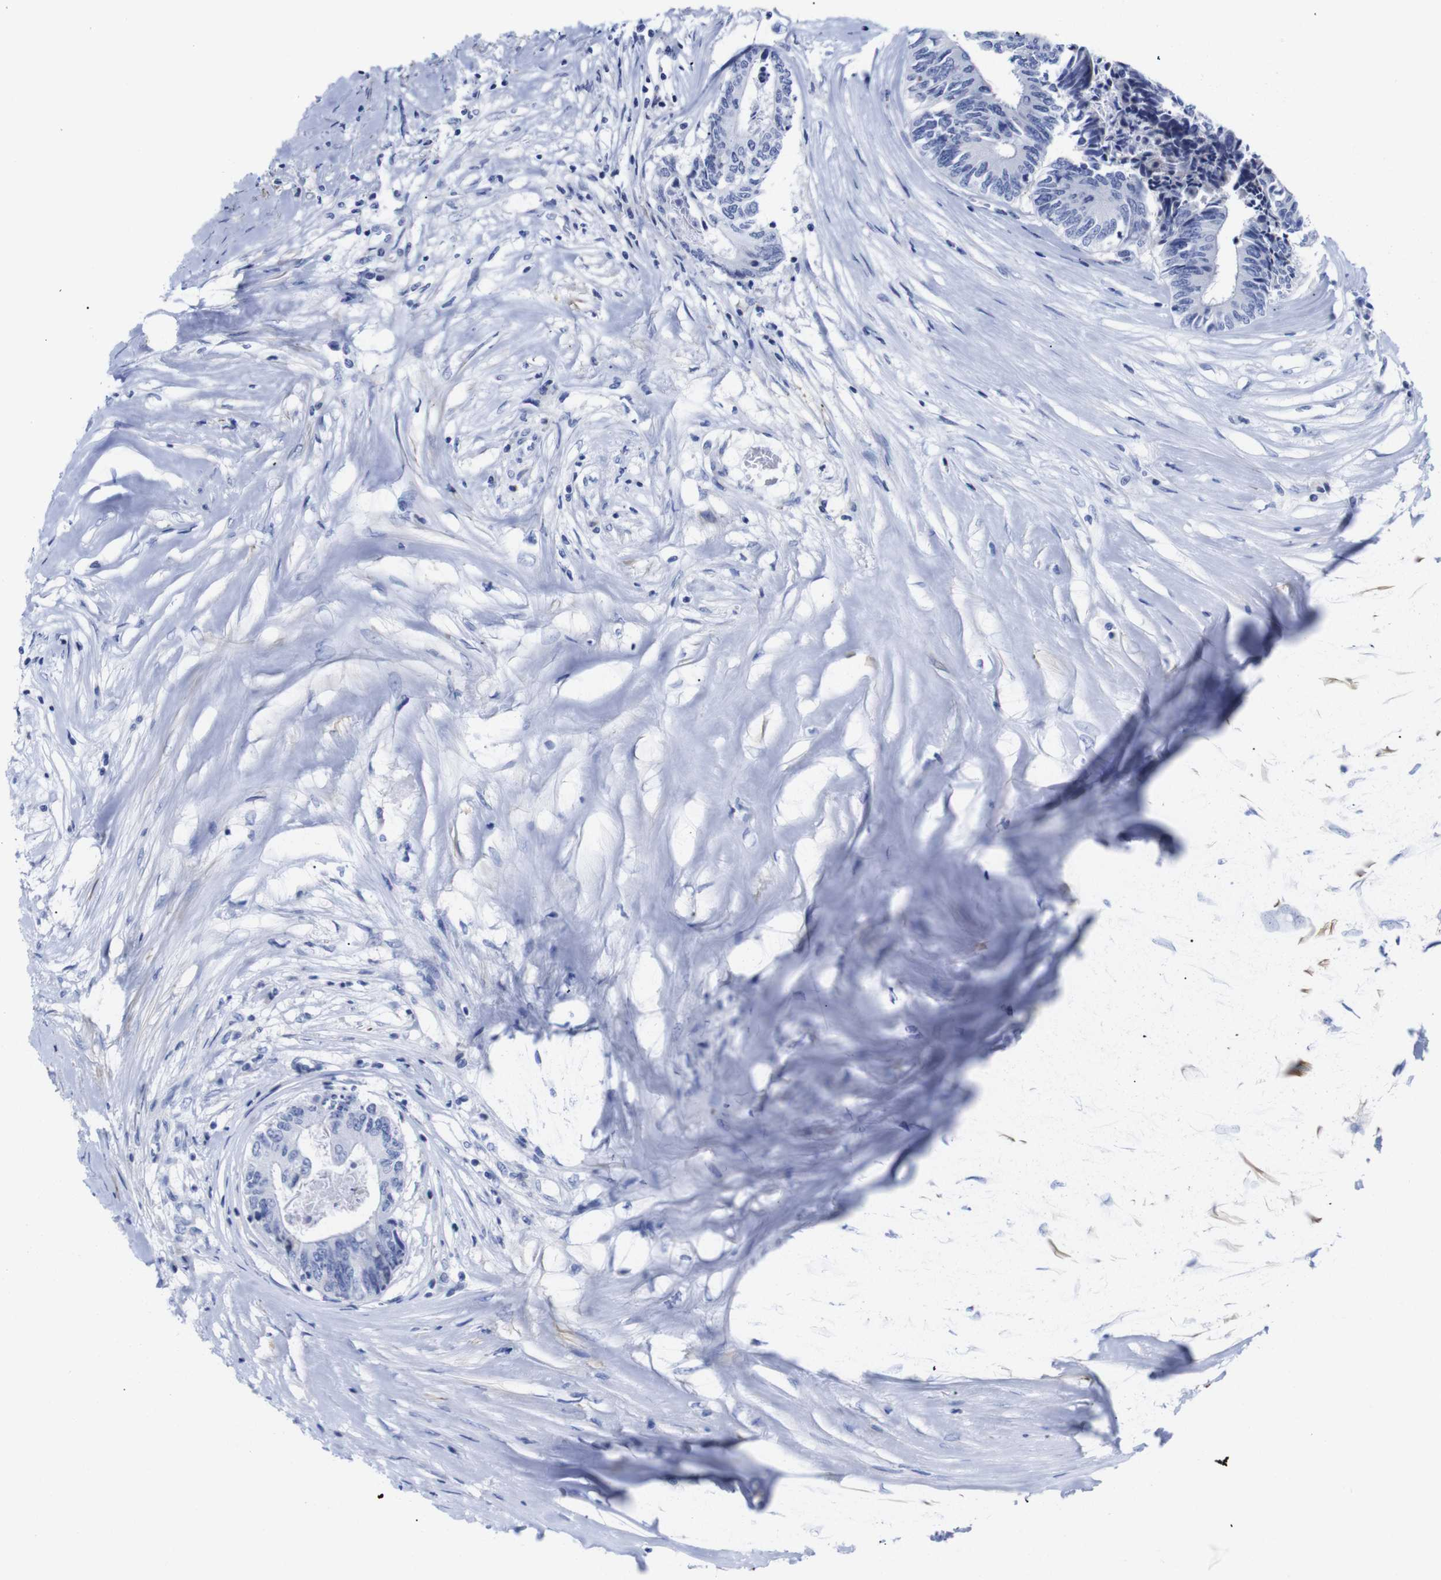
{"staining": {"intensity": "negative", "quantity": "none", "location": "none"}, "tissue": "colorectal cancer", "cell_type": "Tumor cells", "image_type": "cancer", "snomed": [{"axis": "morphology", "description": "Adenocarcinoma, NOS"}, {"axis": "topography", "description": "Rectum"}], "caption": "Immunohistochemistry (IHC) micrograph of neoplastic tissue: colorectal cancer stained with DAB shows no significant protein positivity in tumor cells. (DAB (3,3'-diaminobenzidine) immunohistochemistry (IHC), high magnification).", "gene": "LRRC55", "patient": {"sex": "male", "age": 63}}